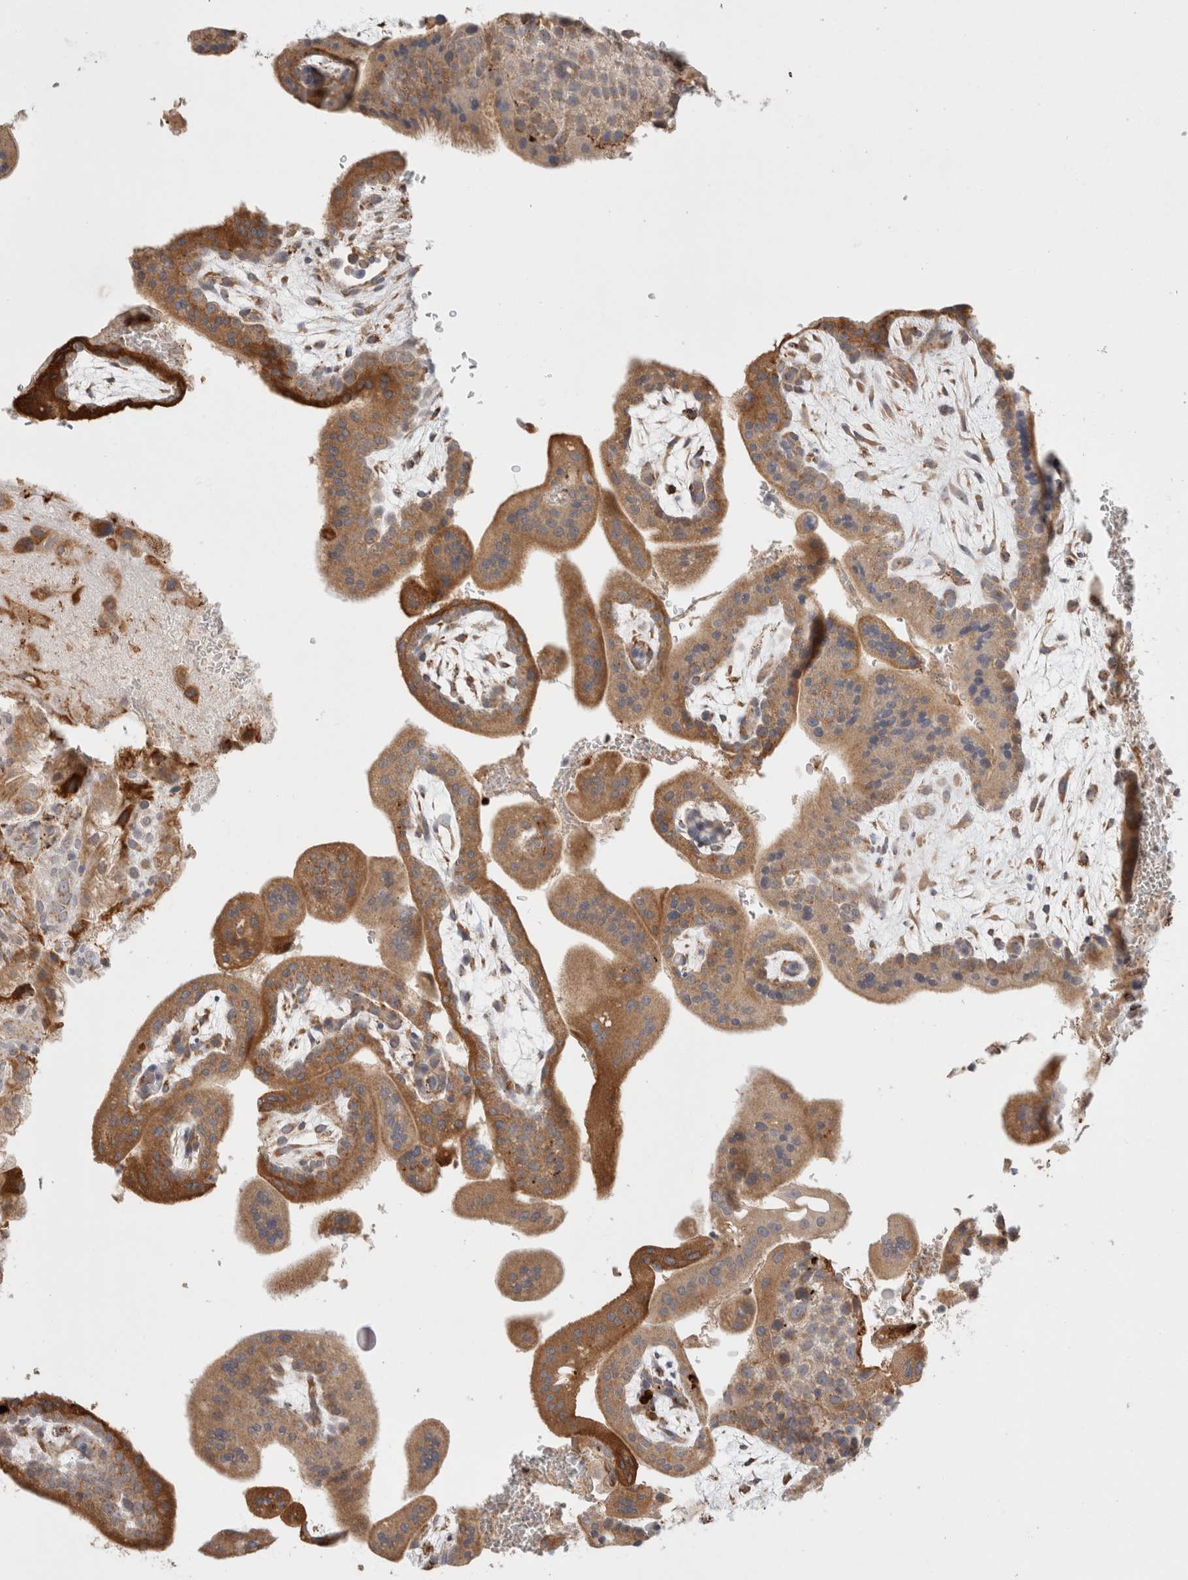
{"staining": {"intensity": "moderate", "quantity": ">75%", "location": "cytoplasmic/membranous"}, "tissue": "placenta", "cell_type": "Decidual cells", "image_type": "normal", "snomed": [{"axis": "morphology", "description": "Normal tissue, NOS"}, {"axis": "topography", "description": "Placenta"}], "caption": "Normal placenta exhibits moderate cytoplasmic/membranous positivity in approximately >75% of decidual cells.", "gene": "HROB", "patient": {"sex": "female", "age": 35}}